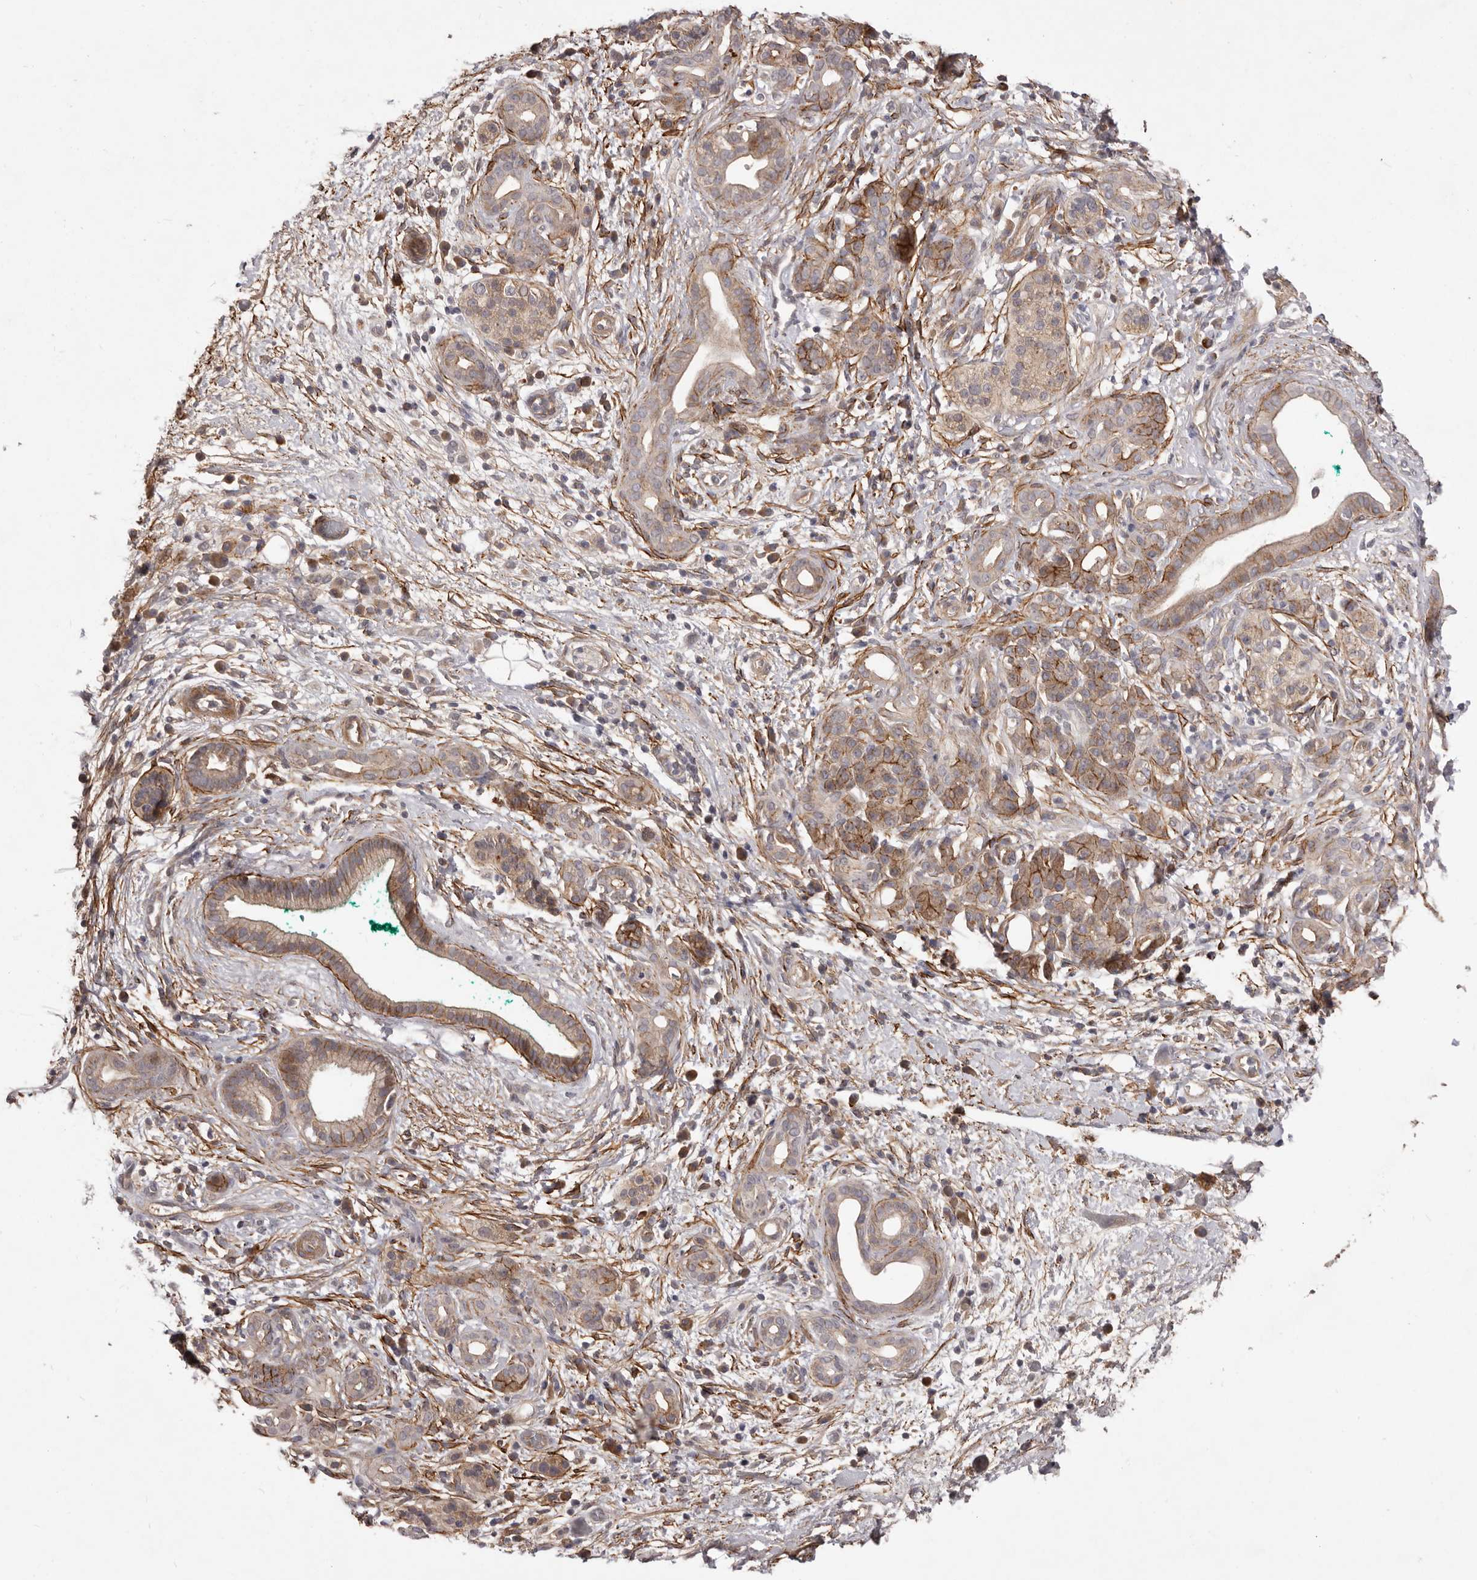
{"staining": {"intensity": "moderate", "quantity": "25%-75%", "location": "cytoplasmic/membranous"}, "tissue": "pancreatic cancer", "cell_type": "Tumor cells", "image_type": "cancer", "snomed": [{"axis": "morphology", "description": "Adenocarcinoma, NOS"}, {"axis": "topography", "description": "Pancreas"}], "caption": "Tumor cells show moderate cytoplasmic/membranous staining in about 25%-75% of cells in pancreatic adenocarcinoma. The staining was performed using DAB to visualize the protein expression in brown, while the nuclei were stained in blue with hematoxylin (Magnification: 20x).", "gene": "HBS1L", "patient": {"sex": "male", "age": 78}}